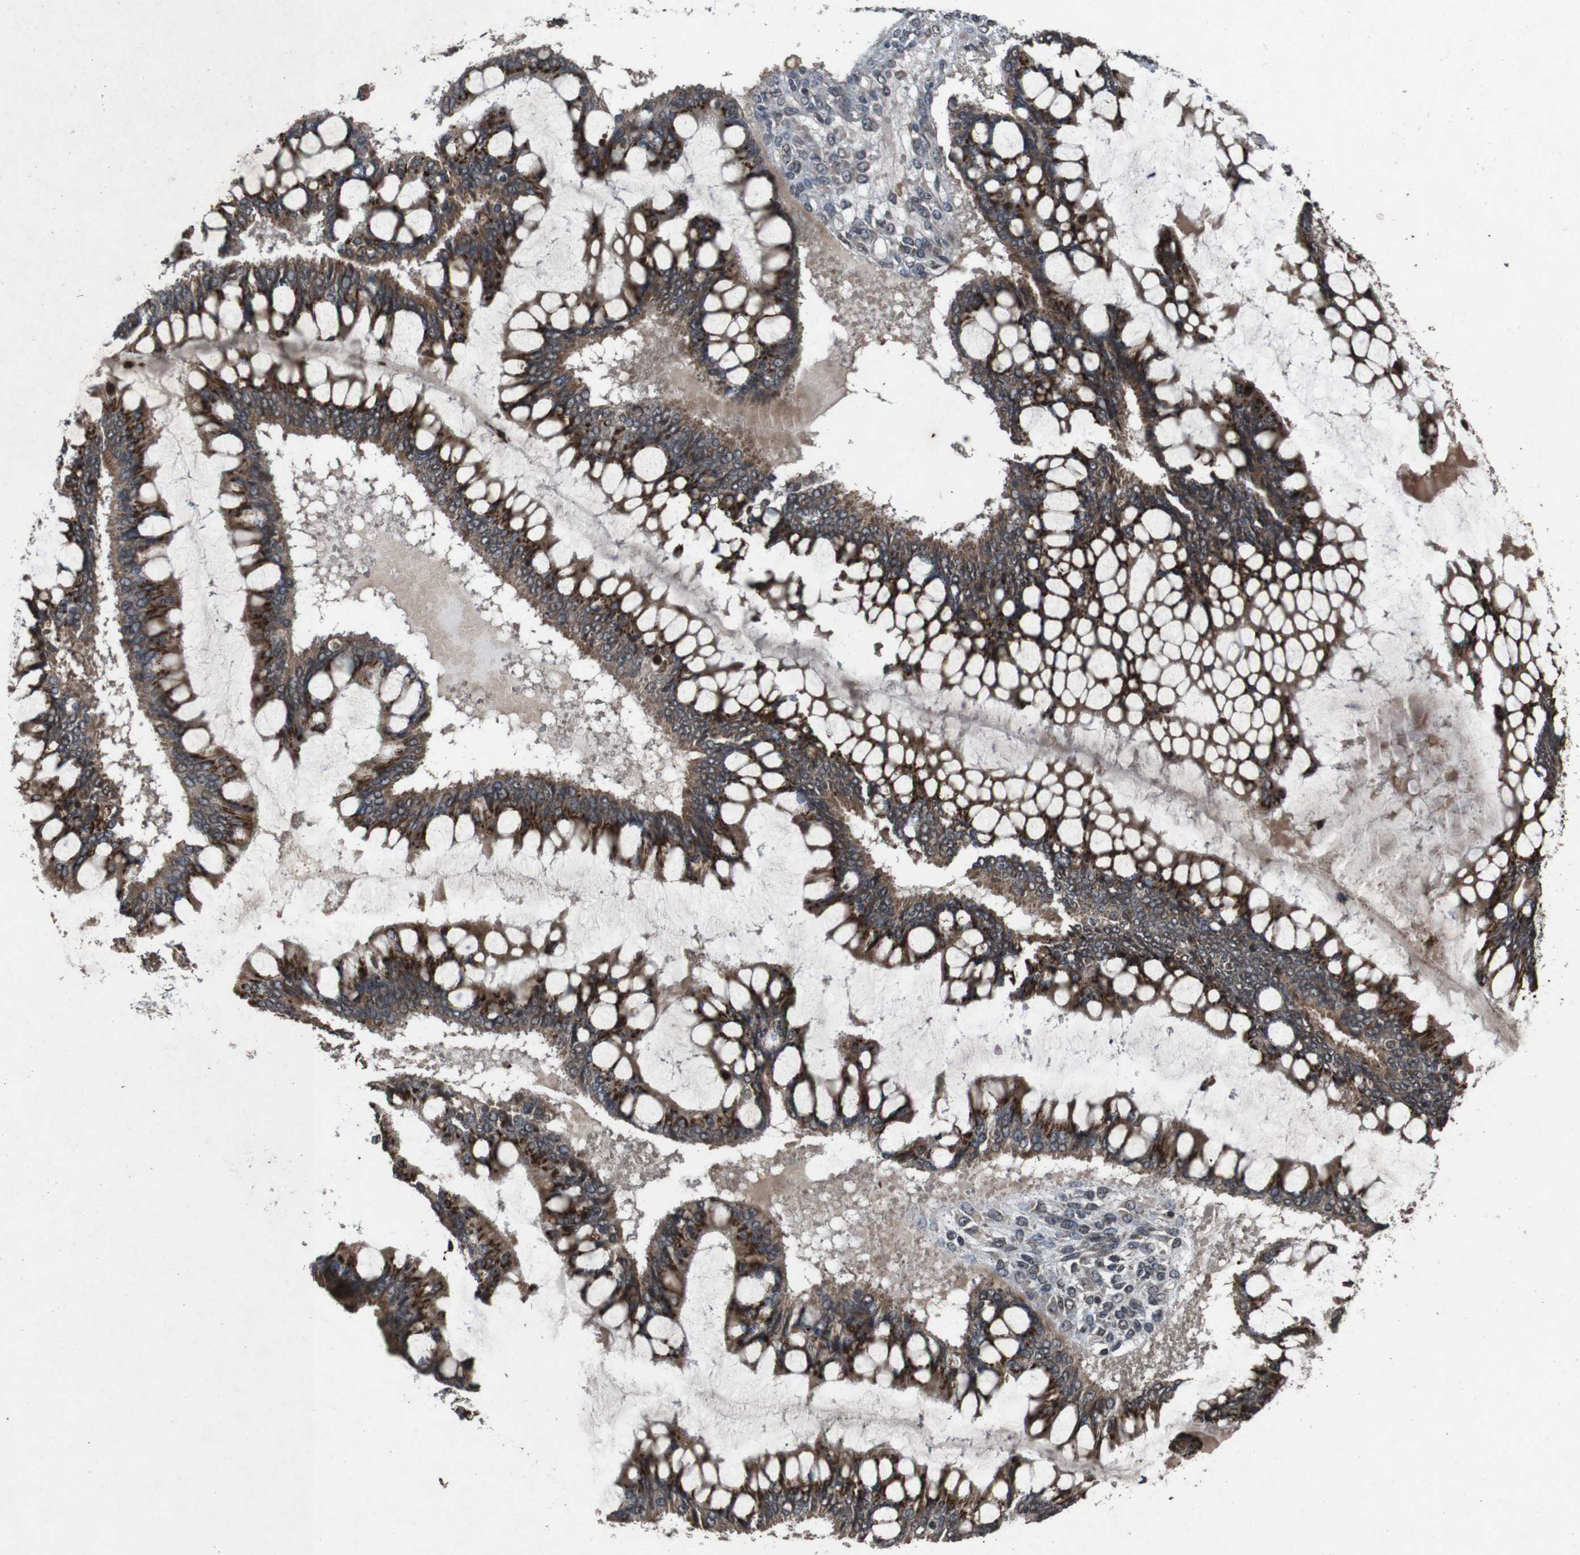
{"staining": {"intensity": "strong", "quantity": ">75%", "location": "cytoplasmic/membranous"}, "tissue": "ovarian cancer", "cell_type": "Tumor cells", "image_type": "cancer", "snomed": [{"axis": "morphology", "description": "Cystadenocarcinoma, mucinous, NOS"}, {"axis": "topography", "description": "Ovary"}], "caption": "Immunohistochemical staining of ovarian cancer shows high levels of strong cytoplasmic/membranous protein expression in approximately >75% of tumor cells. (DAB IHC, brown staining for protein, blue staining for nuclei).", "gene": "SORL1", "patient": {"sex": "female", "age": 73}}